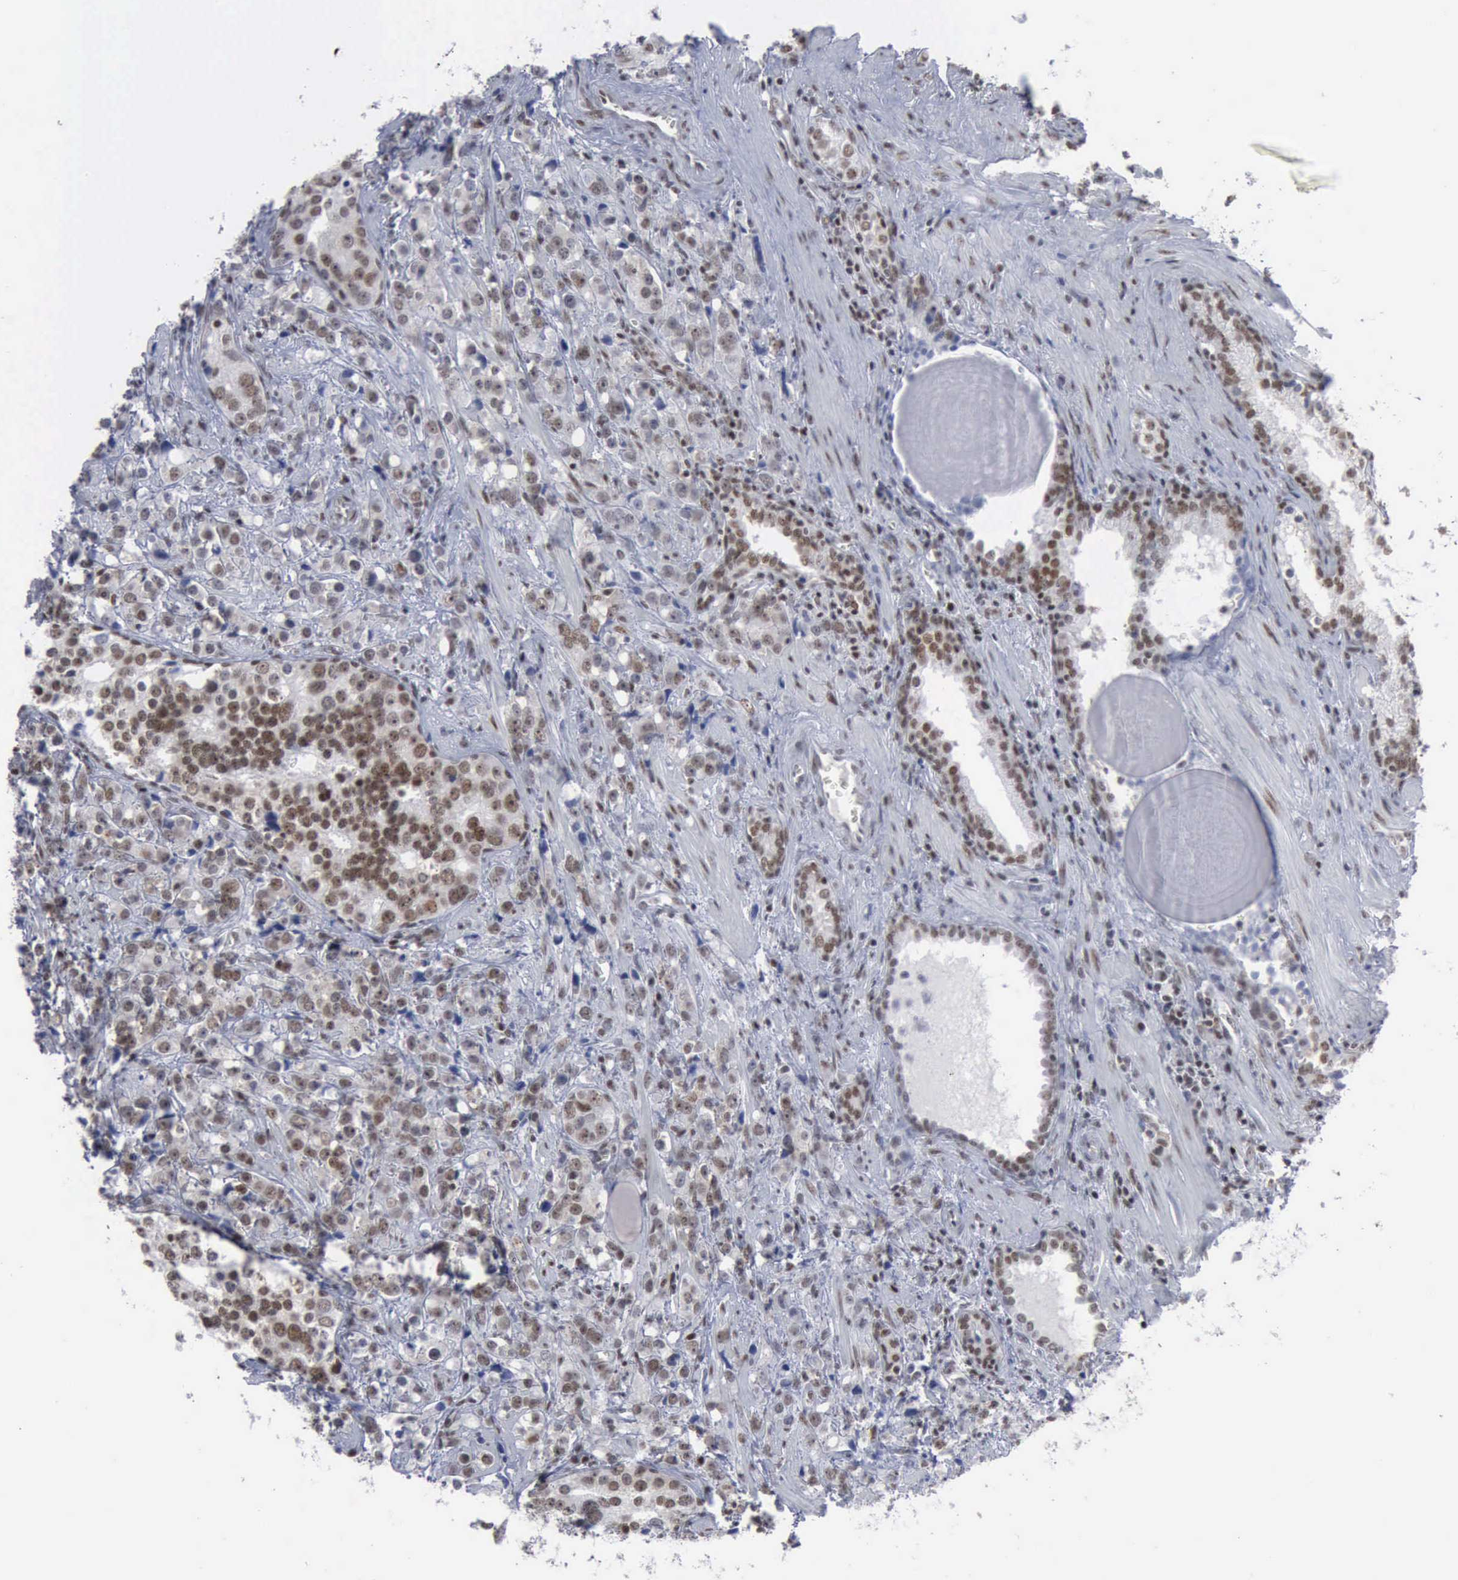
{"staining": {"intensity": "moderate", "quantity": ">75%", "location": "nuclear"}, "tissue": "prostate cancer", "cell_type": "Tumor cells", "image_type": "cancer", "snomed": [{"axis": "morphology", "description": "Adenocarcinoma, High grade"}, {"axis": "topography", "description": "Prostate"}], "caption": "Tumor cells exhibit moderate nuclear staining in approximately >75% of cells in high-grade adenocarcinoma (prostate). (DAB (3,3'-diaminobenzidine) IHC with brightfield microscopy, high magnification).", "gene": "XPA", "patient": {"sex": "male", "age": 71}}